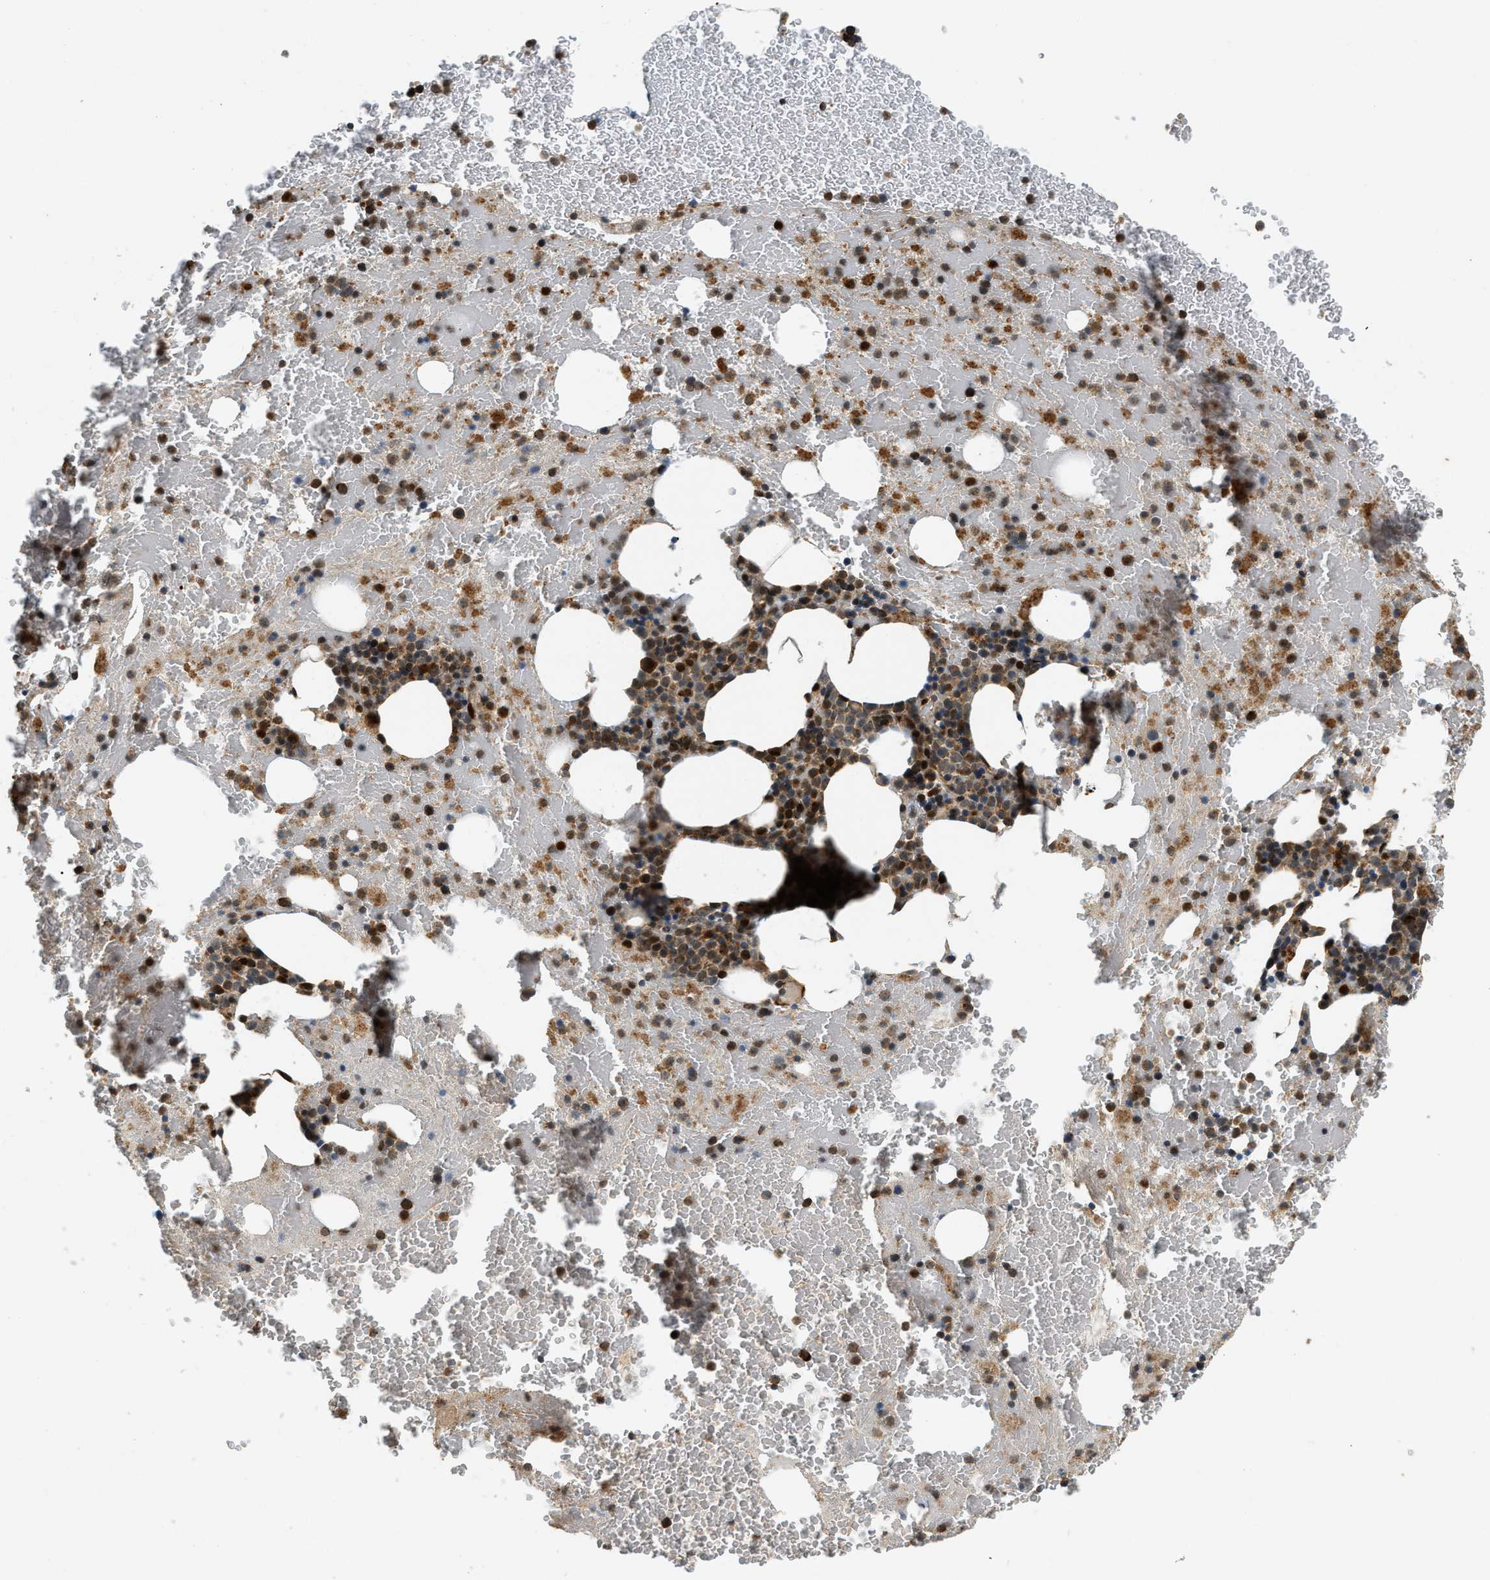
{"staining": {"intensity": "strong", "quantity": ">75%", "location": "cytoplasmic/membranous,nuclear"}, "tissue": "bone marrow", "cell_type": "Hematopoietic cells", "image_type": "normal", "snomed": [{"axis": "morphology", "description": "Normal tissue, NOS"}, {"axis": "morphology", "description": "Inflammation, NOS"}, {"axis": "topography", "description": "Bone marrow"}], "caption": "An IHC image of benign tissue is shown. Protein staining in brown labels strong cytoplasmic/membranous,nuclear positivity in bone marrow within hematopoietic cells. (IHC, brightfield microscopy, high magnification).", "gene": "TRAPPC14", "patient": {"sex": "male", "age": 47}}